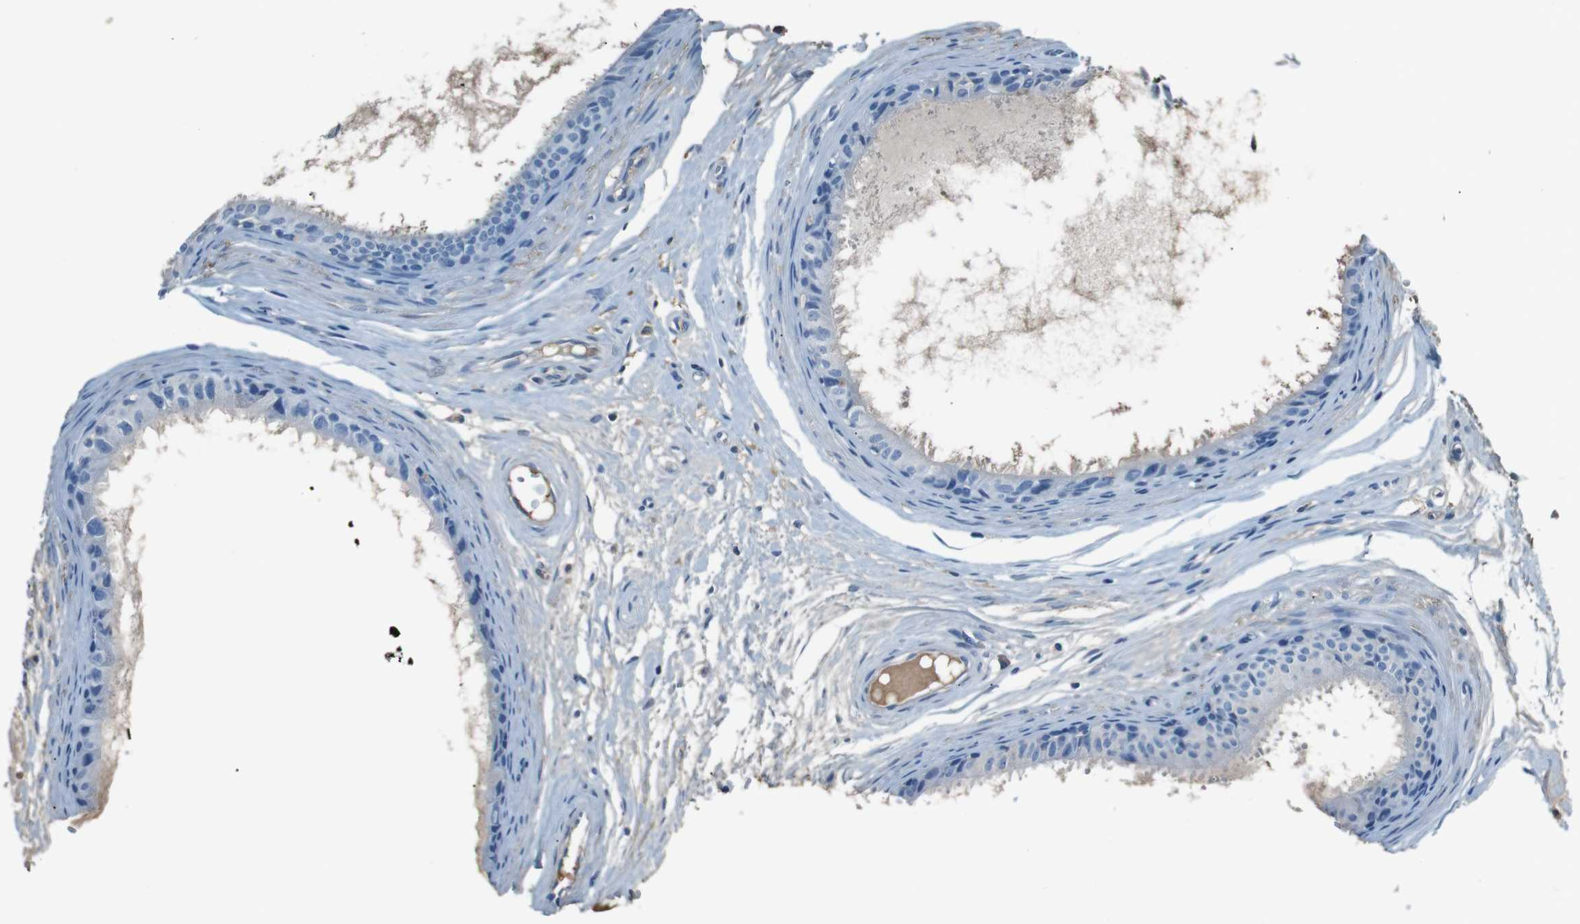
{"staining": {"intensity": "weak", "quantity": "<25%", "location": "cytoplasmic/membranous"}, "tissue": "epididymis", "cell_type": "Glandular cells", "image_type": "normal", "snomed": [{"axis": "morphology", "description": "Normal tissue, NOS"}, {"axis": "morphology", "description": "Inflammation, NOS"}, {"axis": "topography", "description": "Epididymis"}], "caption": "DAB (3,3'-diaminobenzidine) immunohistochemical staining of unremarkable epididymis displays no significant positivity in glandular cells. Nuclei are stained in blue.", "gene": "LEP", "patient": {"sex": "male", "age": 85}}